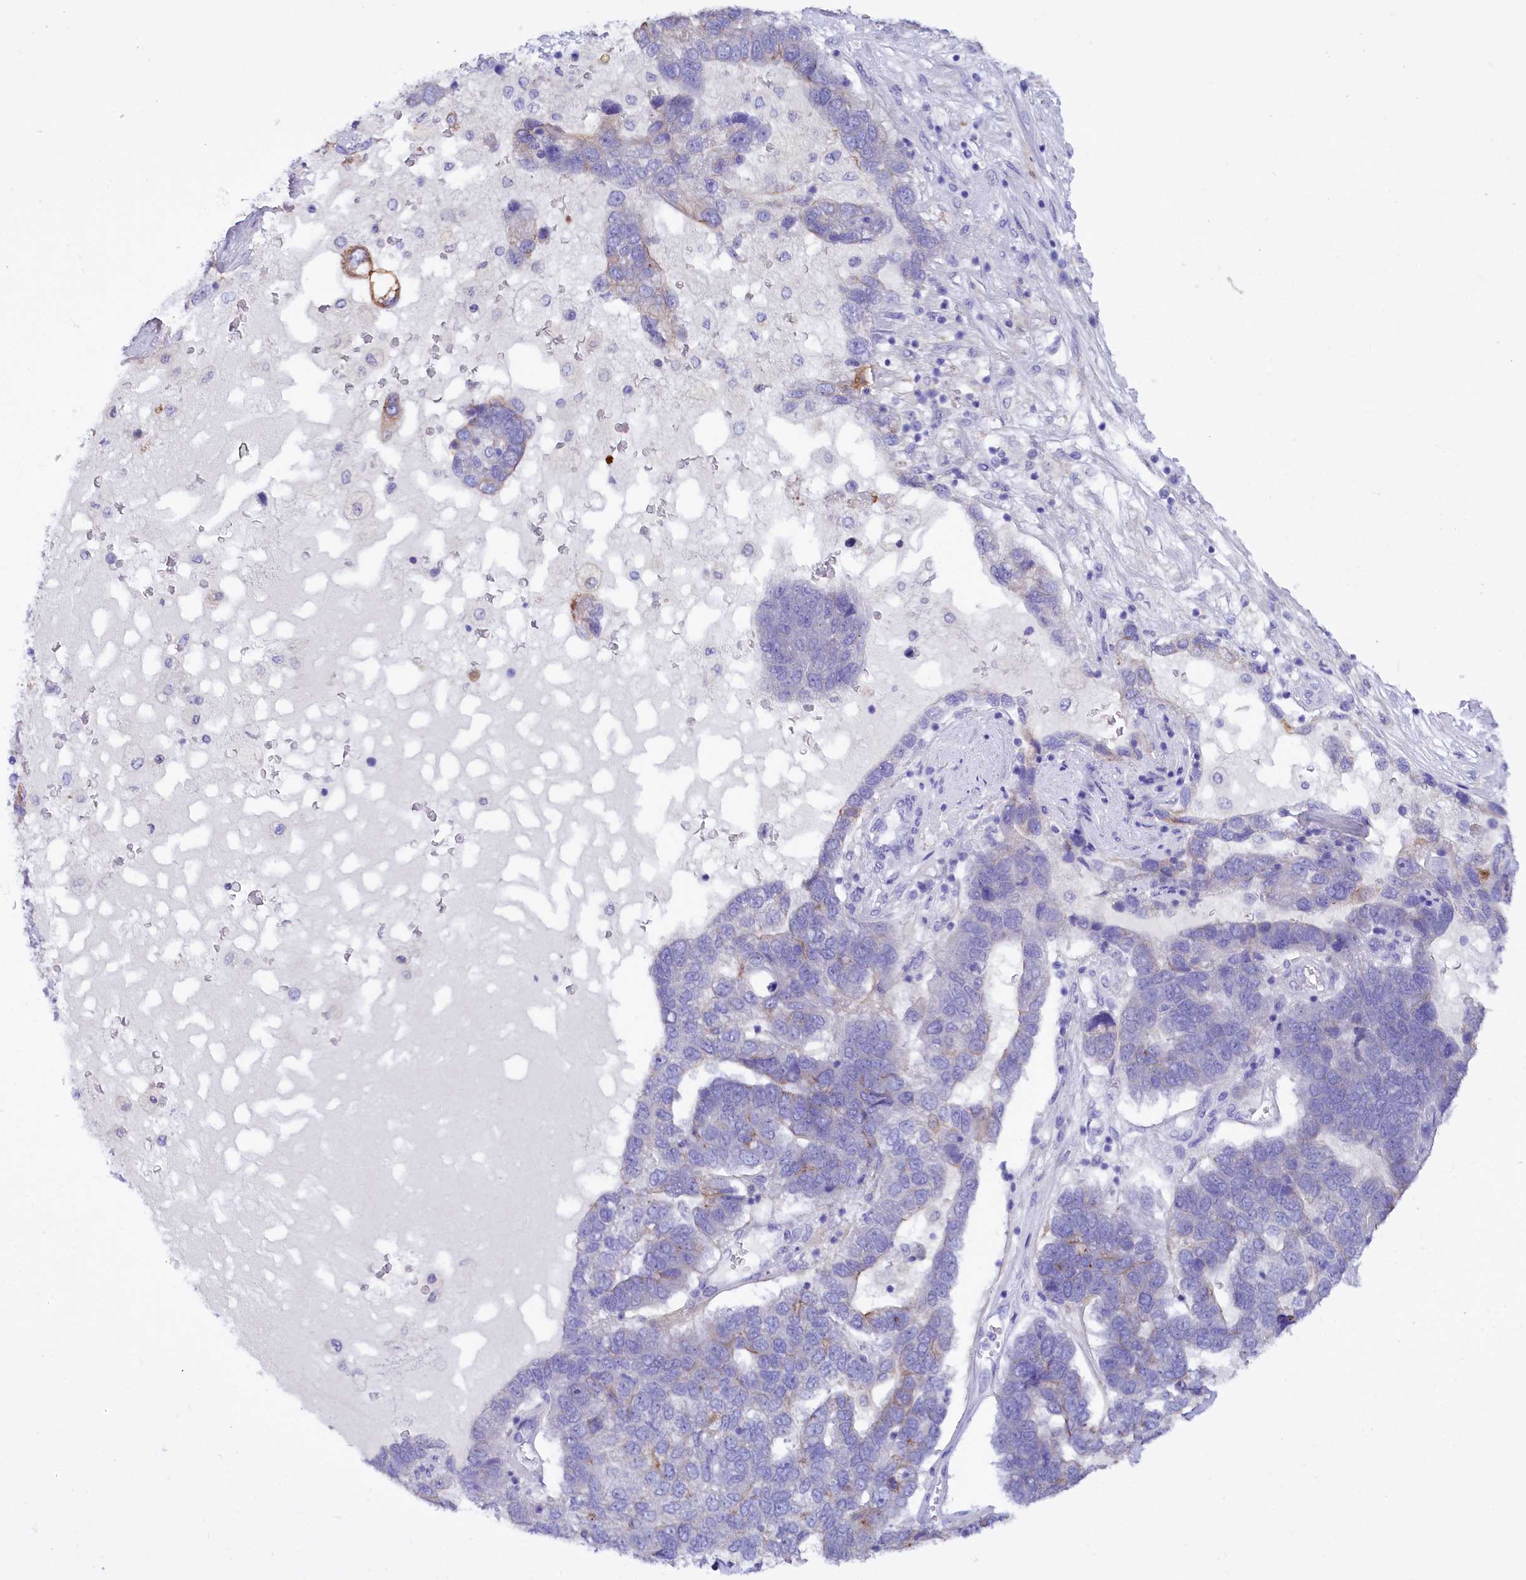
{"staining": {"intensity": "negative", "quantity": "none", "location": "none"}, "tissue": "pancreatic cancer", "cell_type": "Tumor cells", "image_type": "cancer", "snomed": [{"axis": "morphology", "description": "Adenocarcinoma, NOS"}, {"axis": "topography", "description": "Pancreas"}], "caption": "High power microscopy photomicrograph of an IHC histopathology image of pancreatic cancer (adenocarcinoma), revealing no significant staining in tumor cells.", "gene": "FAAP20", "patient": {"sex": "female", "age": 61}}